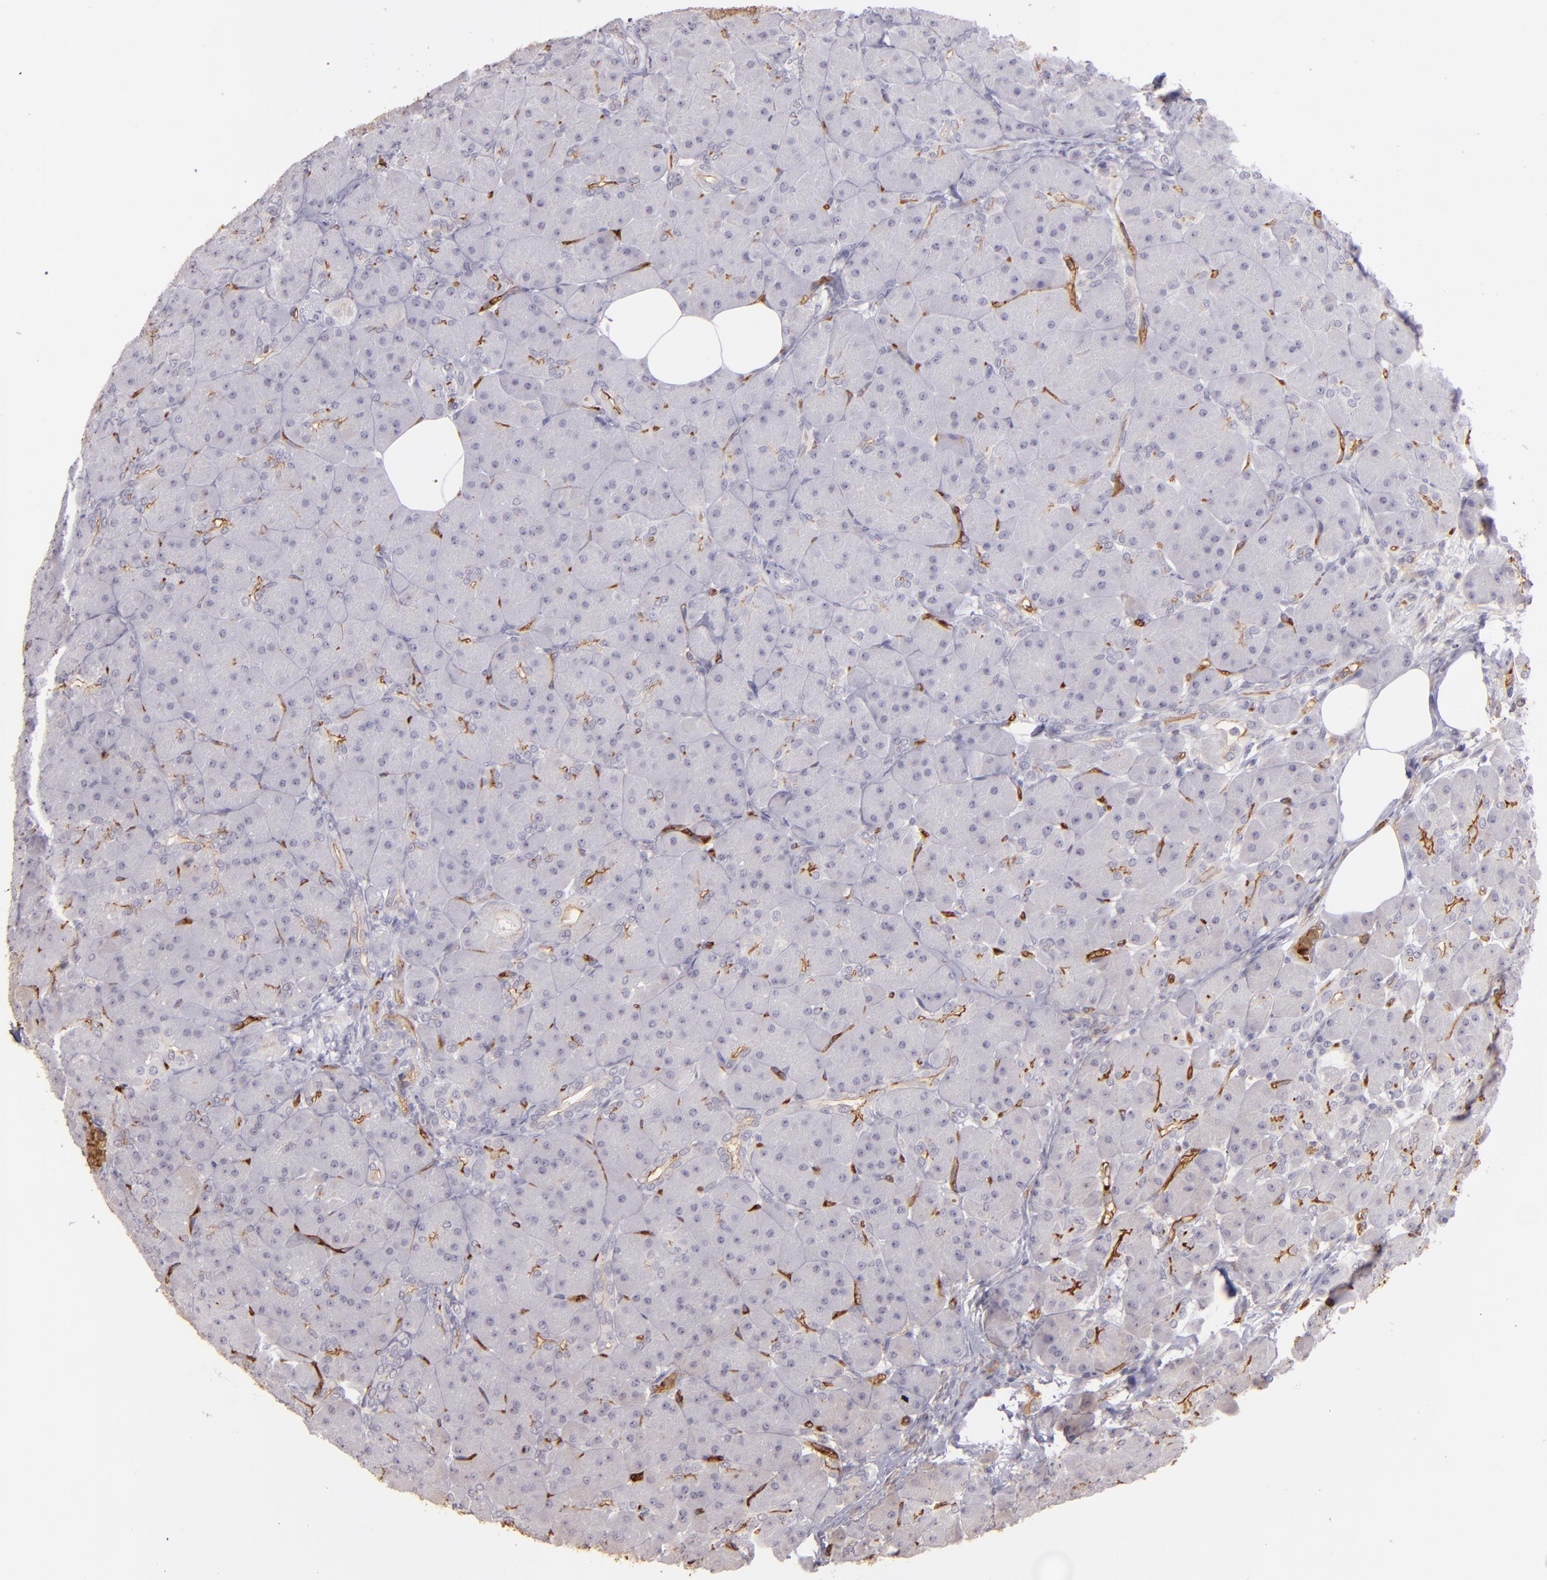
{"staining": {"intensity": "negative", "quantity": "none", "location": "none"}, "tissue": "pancreas", "cell_type": "Exocrine glandular cells", "image_type": "normal", "snomed": [{"axis": "morphology", "description": "Normal tissue, NOS"}, {"axis": "topography", "description": "Pancreas"}], "caption": "Protein analysis of unremarkable pancreas exhibits no significant expression in exocrine glandular cells.", "gene": "ACE", "patient": {"sex": "male", "age": 66}}